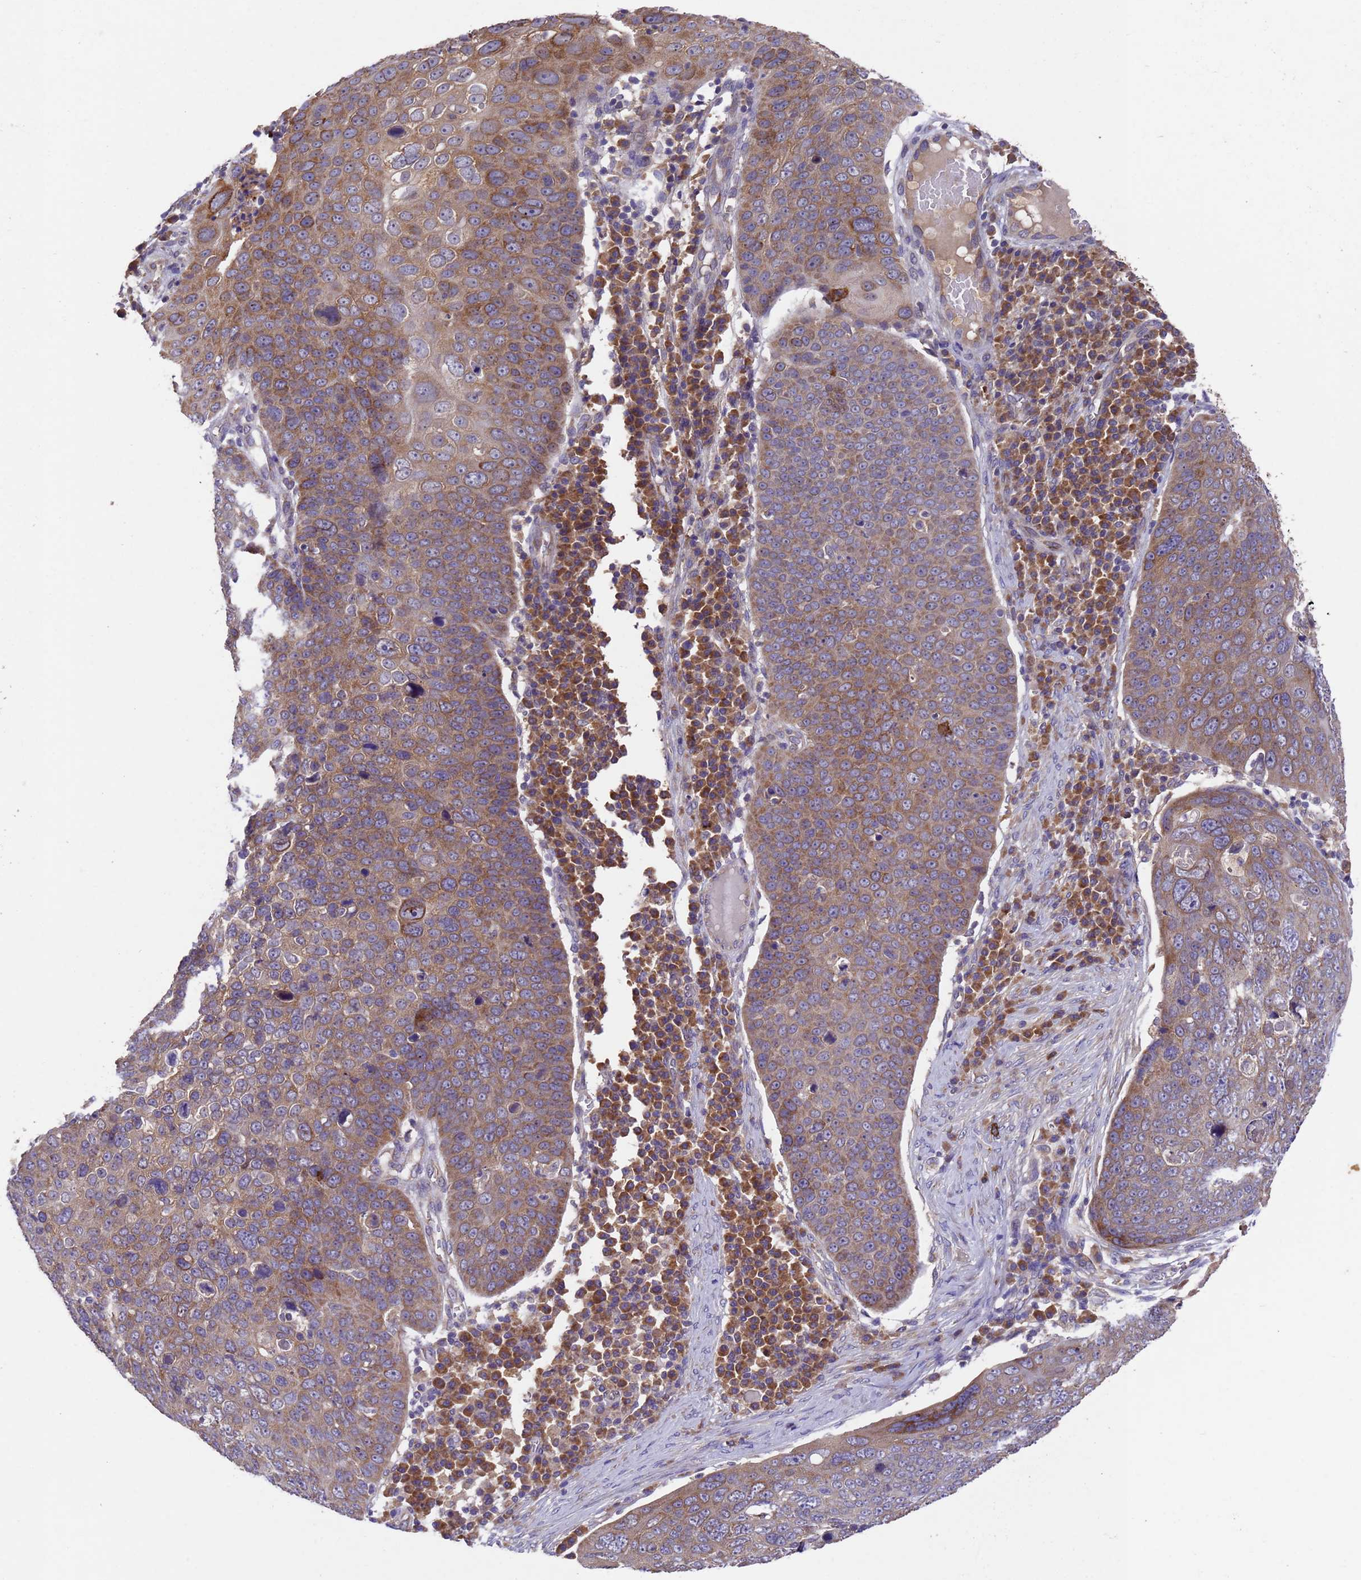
{"staining": {"intensity": "moderate", "quantity": ">75%", "location": "cytoplasmic/membranous"}, "tissue": "skin cancer", "cell_type": "Tumor cells", "image_type": "cancer", "snomed": [{"axis": "morphology", "description": "Squamous cell carcinoma, NOS"}, {"axis": "topography", "description": "Skin"}], "caption": "Immunohistochemical staining of squamous cell carcinoma (skin) shows medium levels of moderate cytoplasmic/membranous protein expression in about >75% of tumor cells. The protein is shown in brown color, while the nuclei are stained blue.", "gene": "DCAF12L2", "patient": {"sex": "male", "age": 71}}